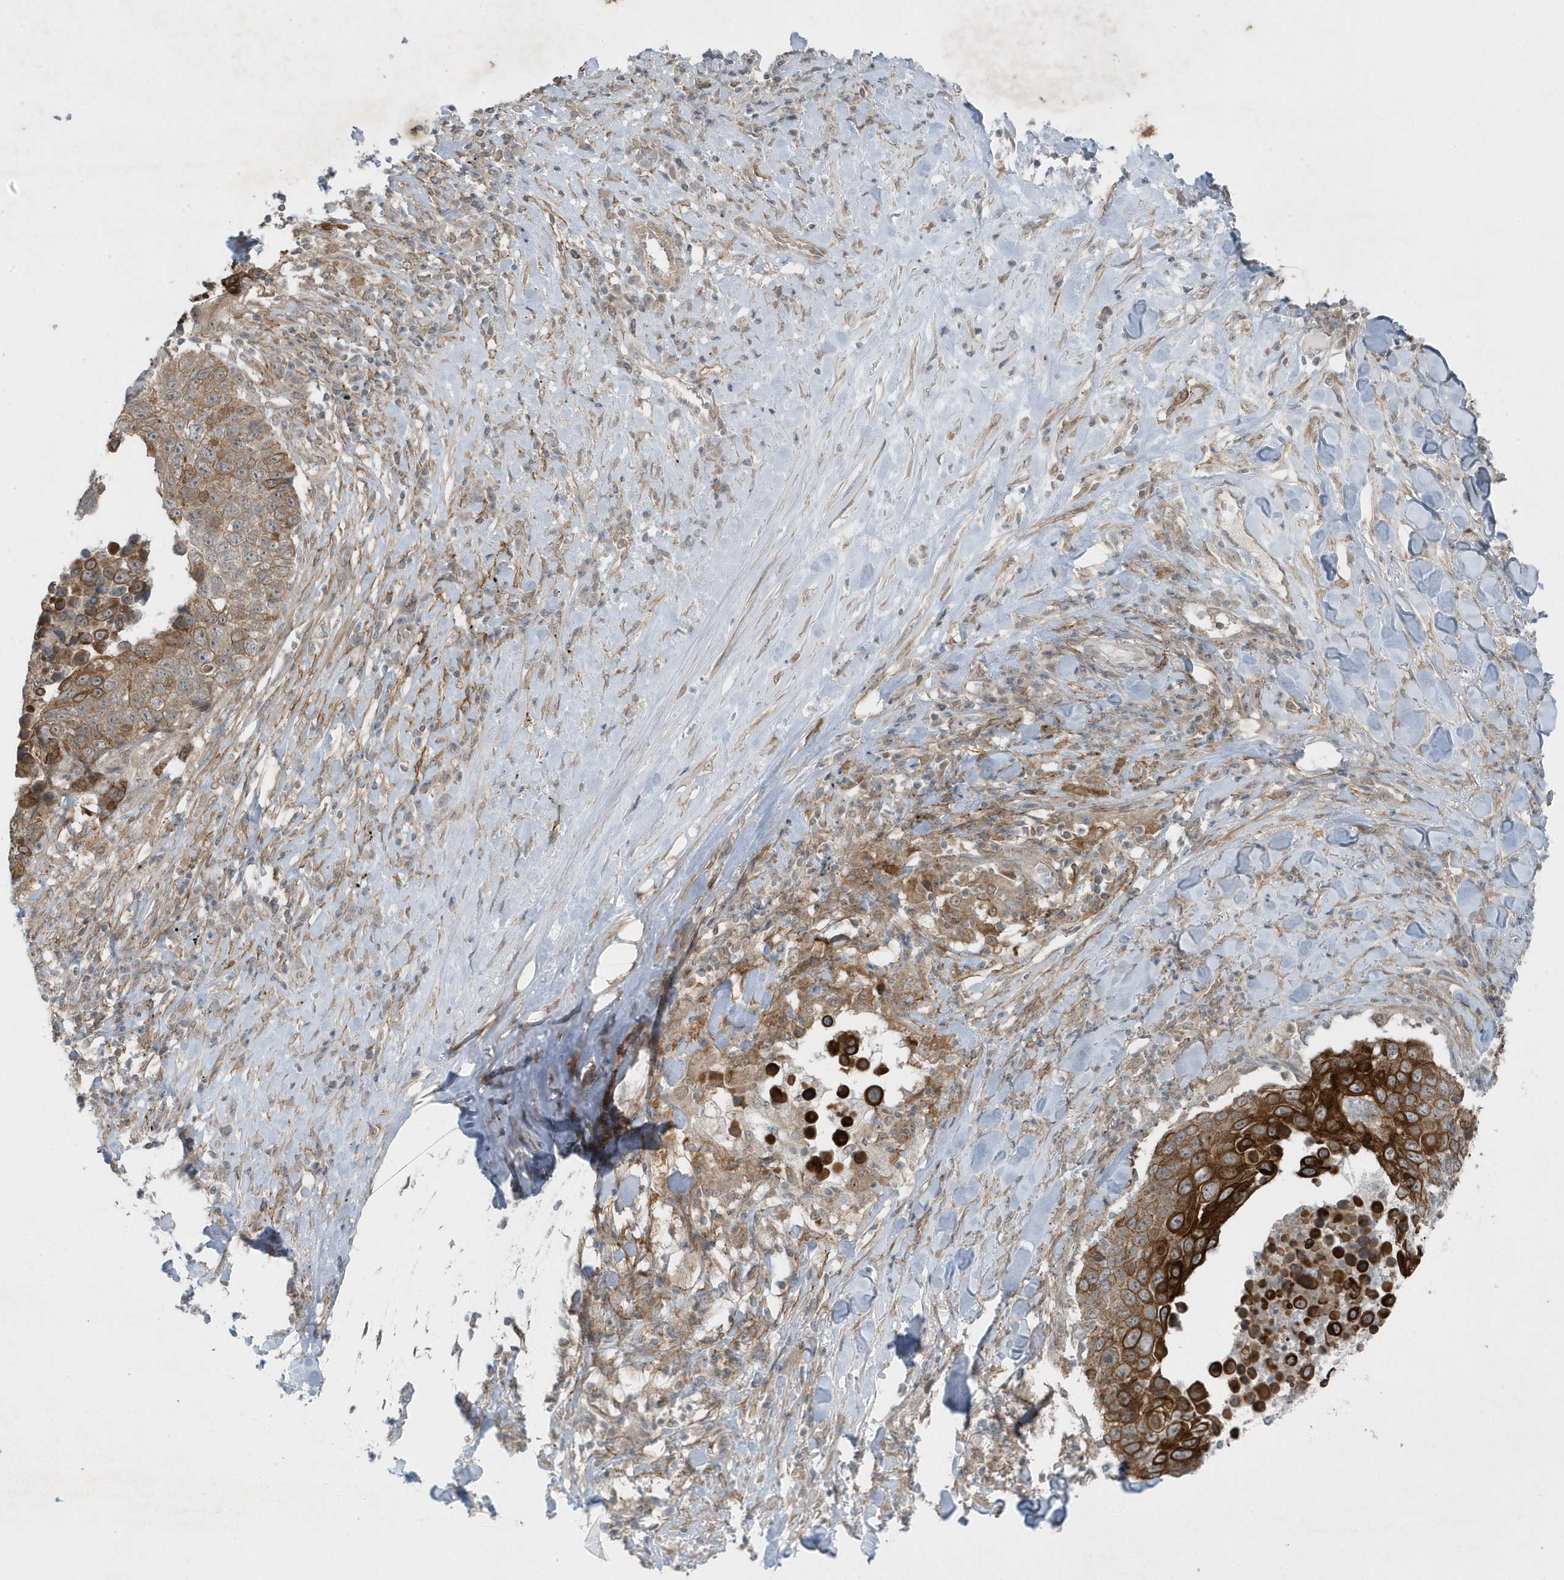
{"staining": {"intensity": "strong", "quantity": ">75%", "location": "cytoplasmic/membranous"}, "tissue": "lung cancer", "cell_type": "Tumor cells", "image_type": "cancer", "snomed": [{"axis": "morphology", "description": "Squamous cell carcinoma, NOS"}, {"axis": "topography", "description": "Lung"}], "caption": "A high amount of strong cytoplasmic/membranous positivity is identified in about >75% of tumor cells in lung squamous cell carcinoma tissue.", "gene": "PARD3B", "patient": {"sex": "male", "age": 66}}